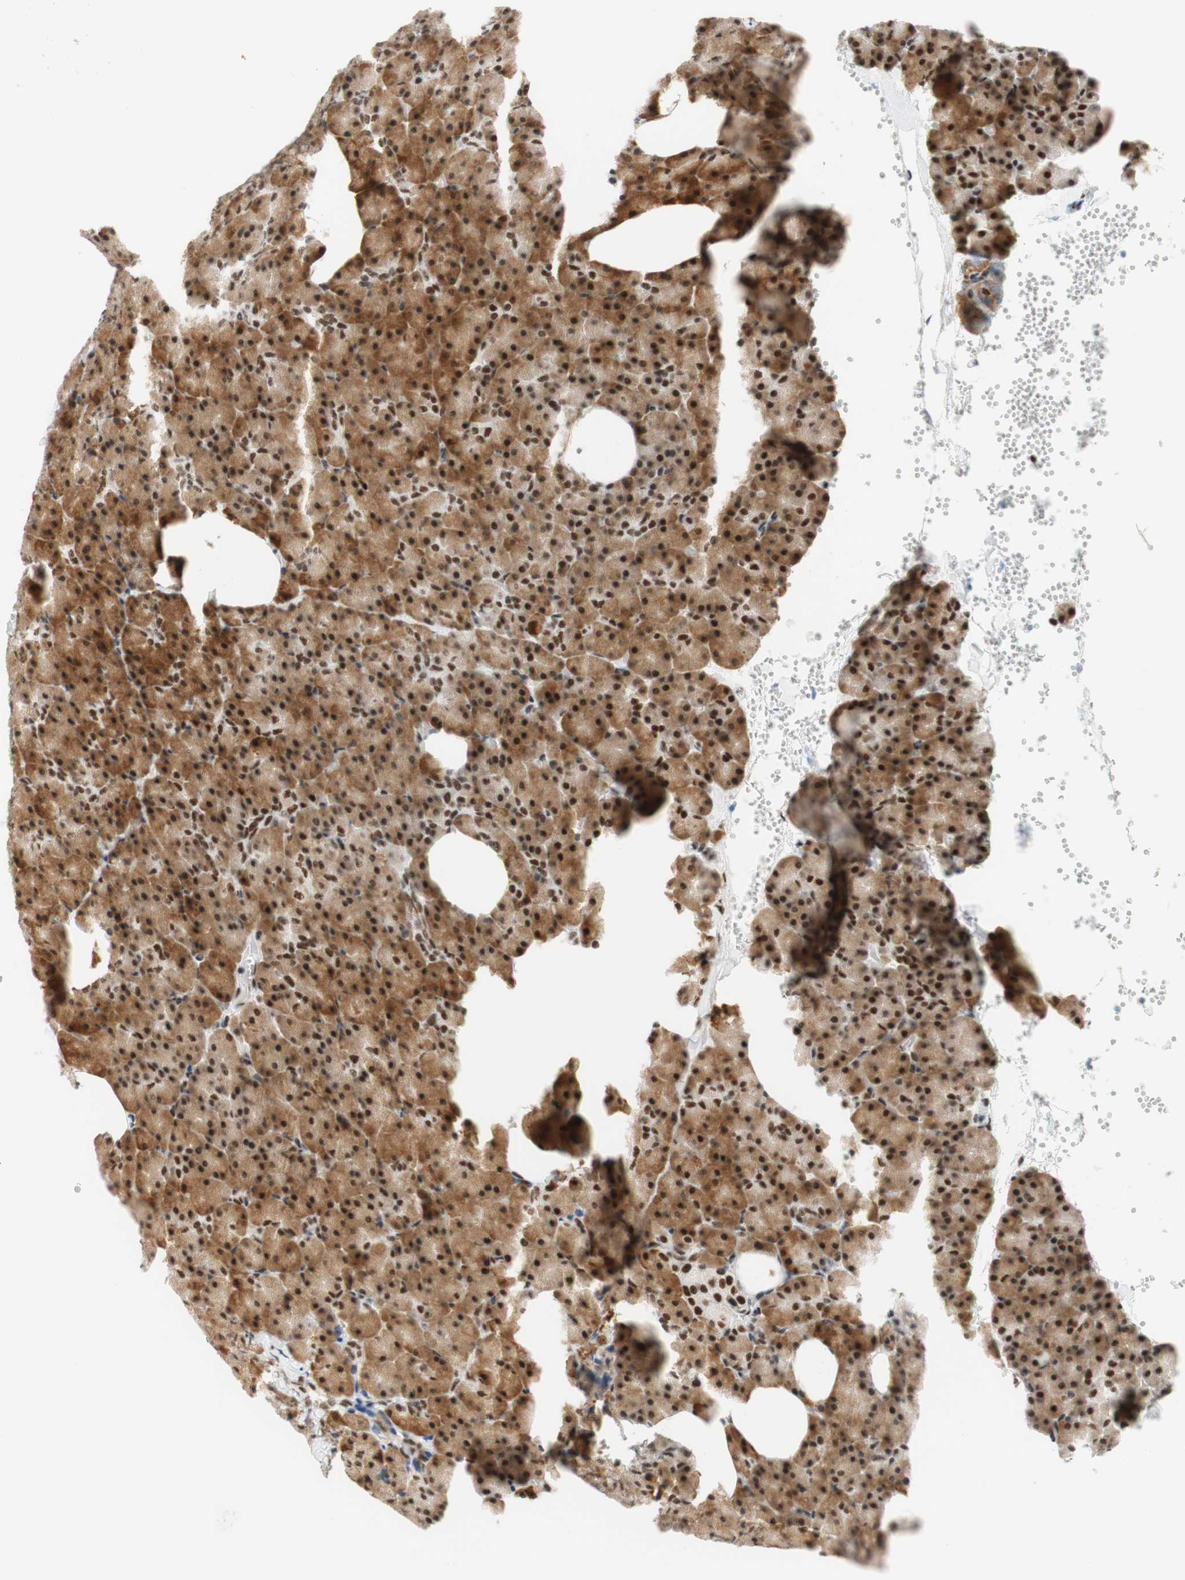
{"staining": {"intensity": "moderate", "quantity": "25%-75%", "location": "cytoplasmic/membranous,nuclear"}, "tissue": "pancreas", "cell_type": "Exocrine glandular cells", "image_type": "normal", "snomed": [{"axis": "morphology", "description": "Normal tissue, NOS"}, {"axis": "topography", "description": "Pancreas"}], "caption": "High-magnification brightfield microscopy of unremarkable pancreas stained with DAB (3,3'-diaminobenzidine) (brown) and counterstained with hematoxylin (blue). exocrine glandular cells exhibit moderate cytoplasmic/membranous,nuclear staining is identified in about25%-75% of cells. The staining was performed using DAB to visualize the protein expression in brown, while the nuclei were stained in blue with hematoxylin (Magnification: 20x).", "gene": "RNF20", "patient": {"sex": "female", "age": 35}}